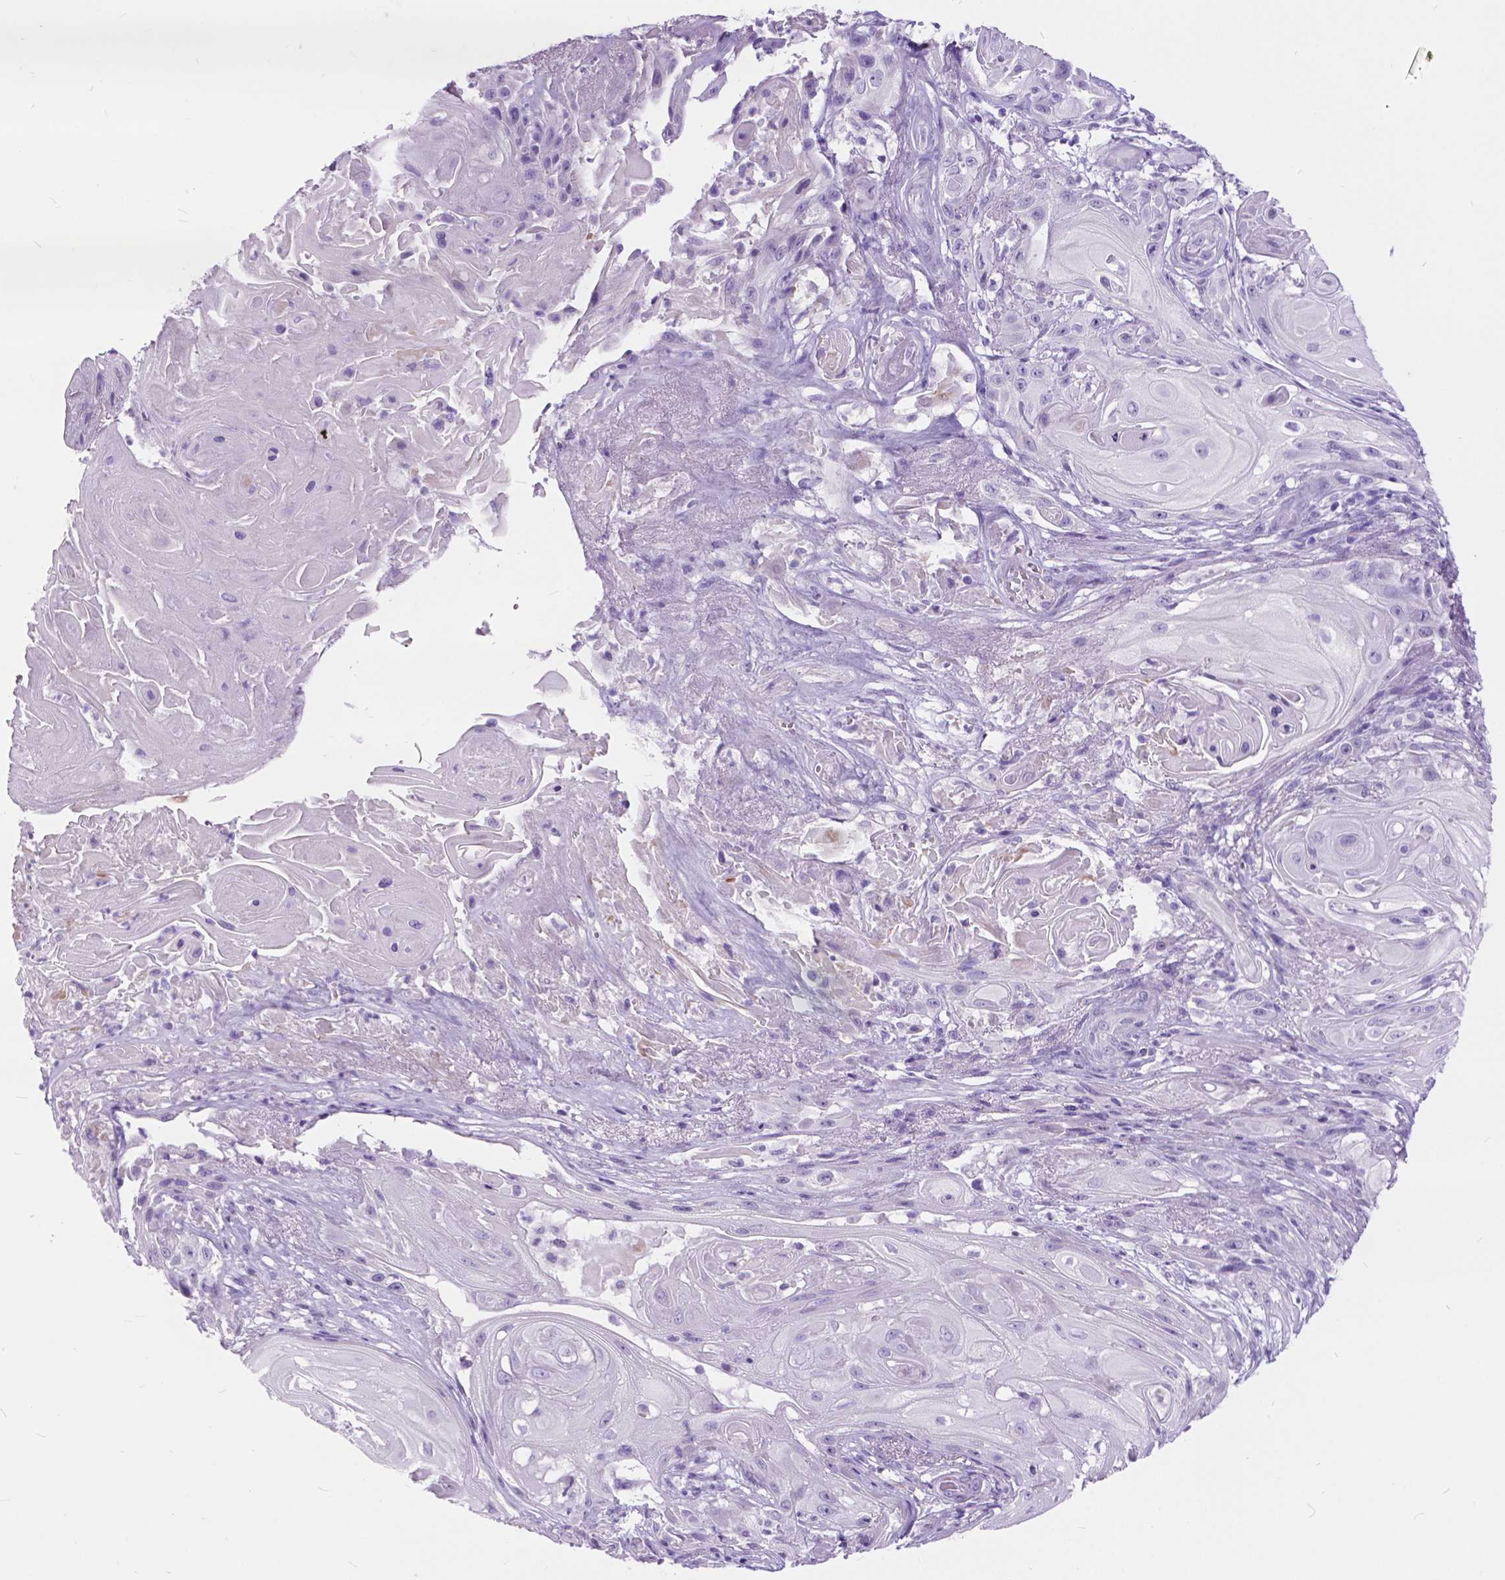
{"staining": {"intensity": "negative", "quantity": "none", "location": "none"}, "tissue": "skin cancer", "cell_type": "Tumor cells", "image_type": "cancer", "snomed": [{"axis": "morphology", "description": "Squamous cell carcinoma, NOS"}, {"axis": "topography", "description": "Skin"}], "caption": "Tumor cells are negative for brown protein staining in squamous cell carcinoma (skin). (Immunohistochemistry (ihc), brightfield microscopy, high magnification).", "gene": "BSND", "patient": {"sex": "male", "age": 62}}